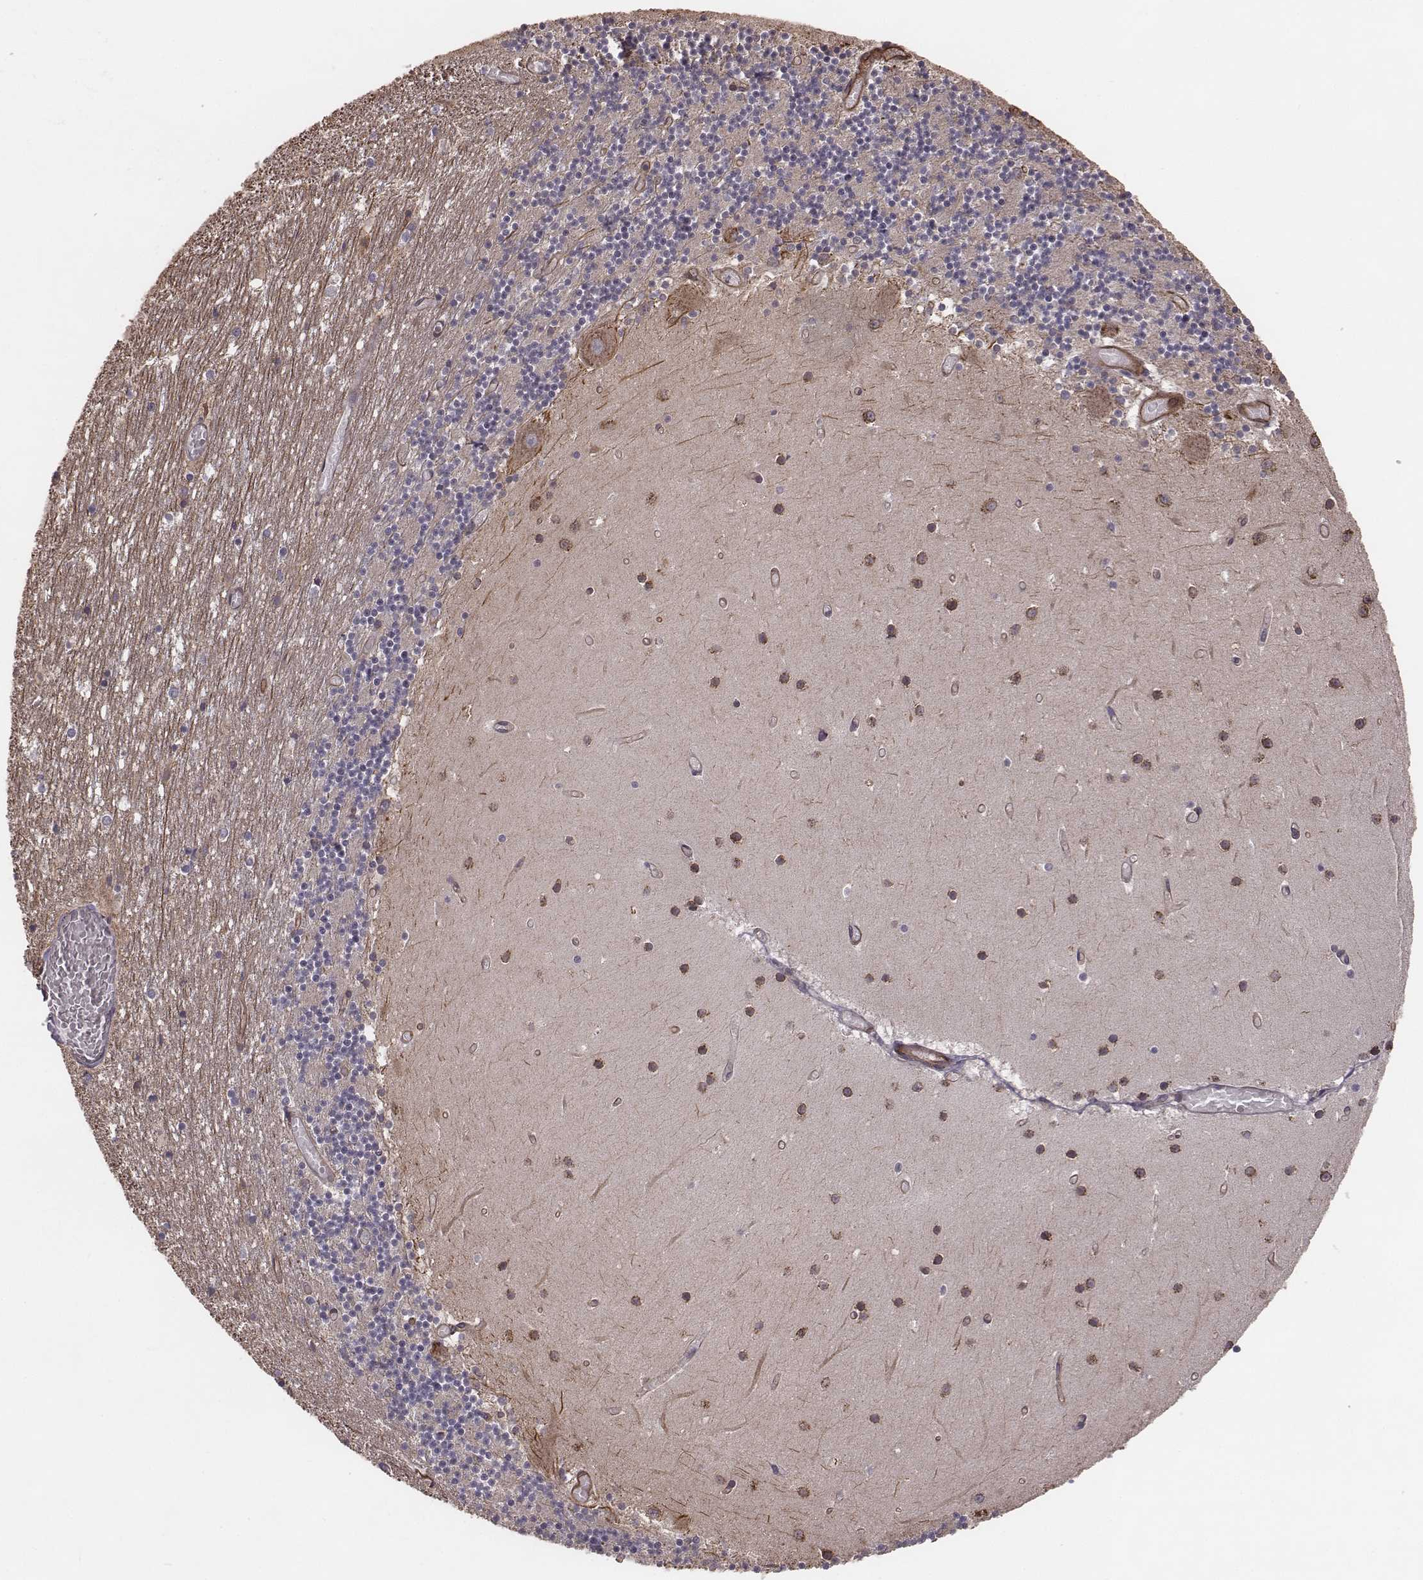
{"staining": {"intensity": "negative", "quantity": "none", "location": "none"}, "tissue": "cerebellum", "cell_type": "Cells in granular layer", "image_type": "normal", "snomed": [{"axis": "morphology", "description": "Normal tissue, NOS"}, {"axis": "topography", "description": "Cerebellum"}], "caption": "Immunohistochemical staining of unremarkable cerebellum shows no significant staining in cells in granular layer.", "gene": "PALMD", "patient": {"sex": "female", "age": 28}}